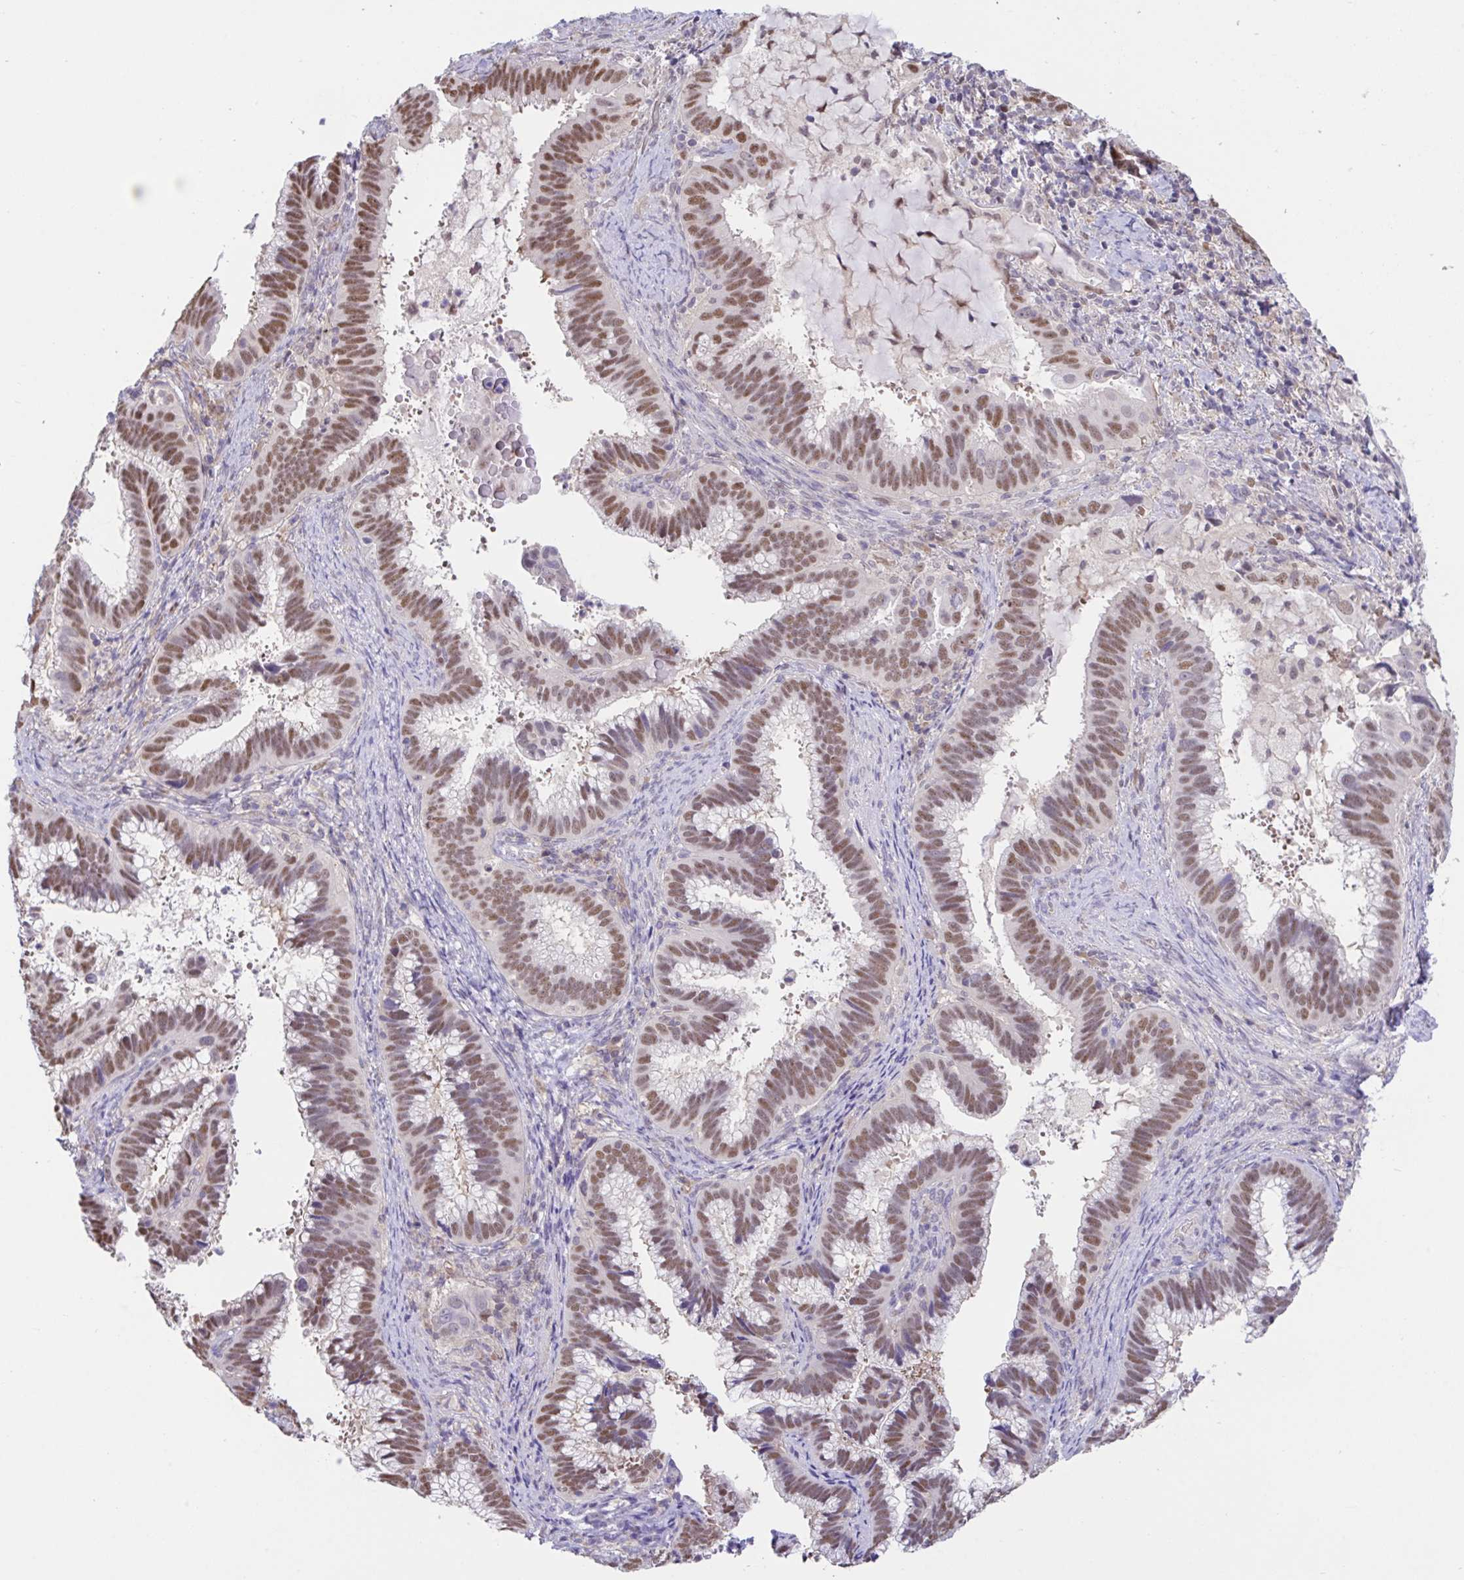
{"staining": {"intensity": "moderate", "quantity": ">75%", "location": "nuclear"}, "tissue": "cervical cancer", "cell_type": "Tumor cells", "image_type": "cancer", "snomed": [{"axis": "morphology", "description": "Adenocarcinoma, NOS"}, {"axis": "topography", "description": "Cervix"}], "caption": "Brown immunohistochemical staining in cervical cancer reveals moderate nuclear positivity in approximately >75% of tumor cells.", "gene": "ZNF444", "patient": {"sex": "female", "age": 56}}